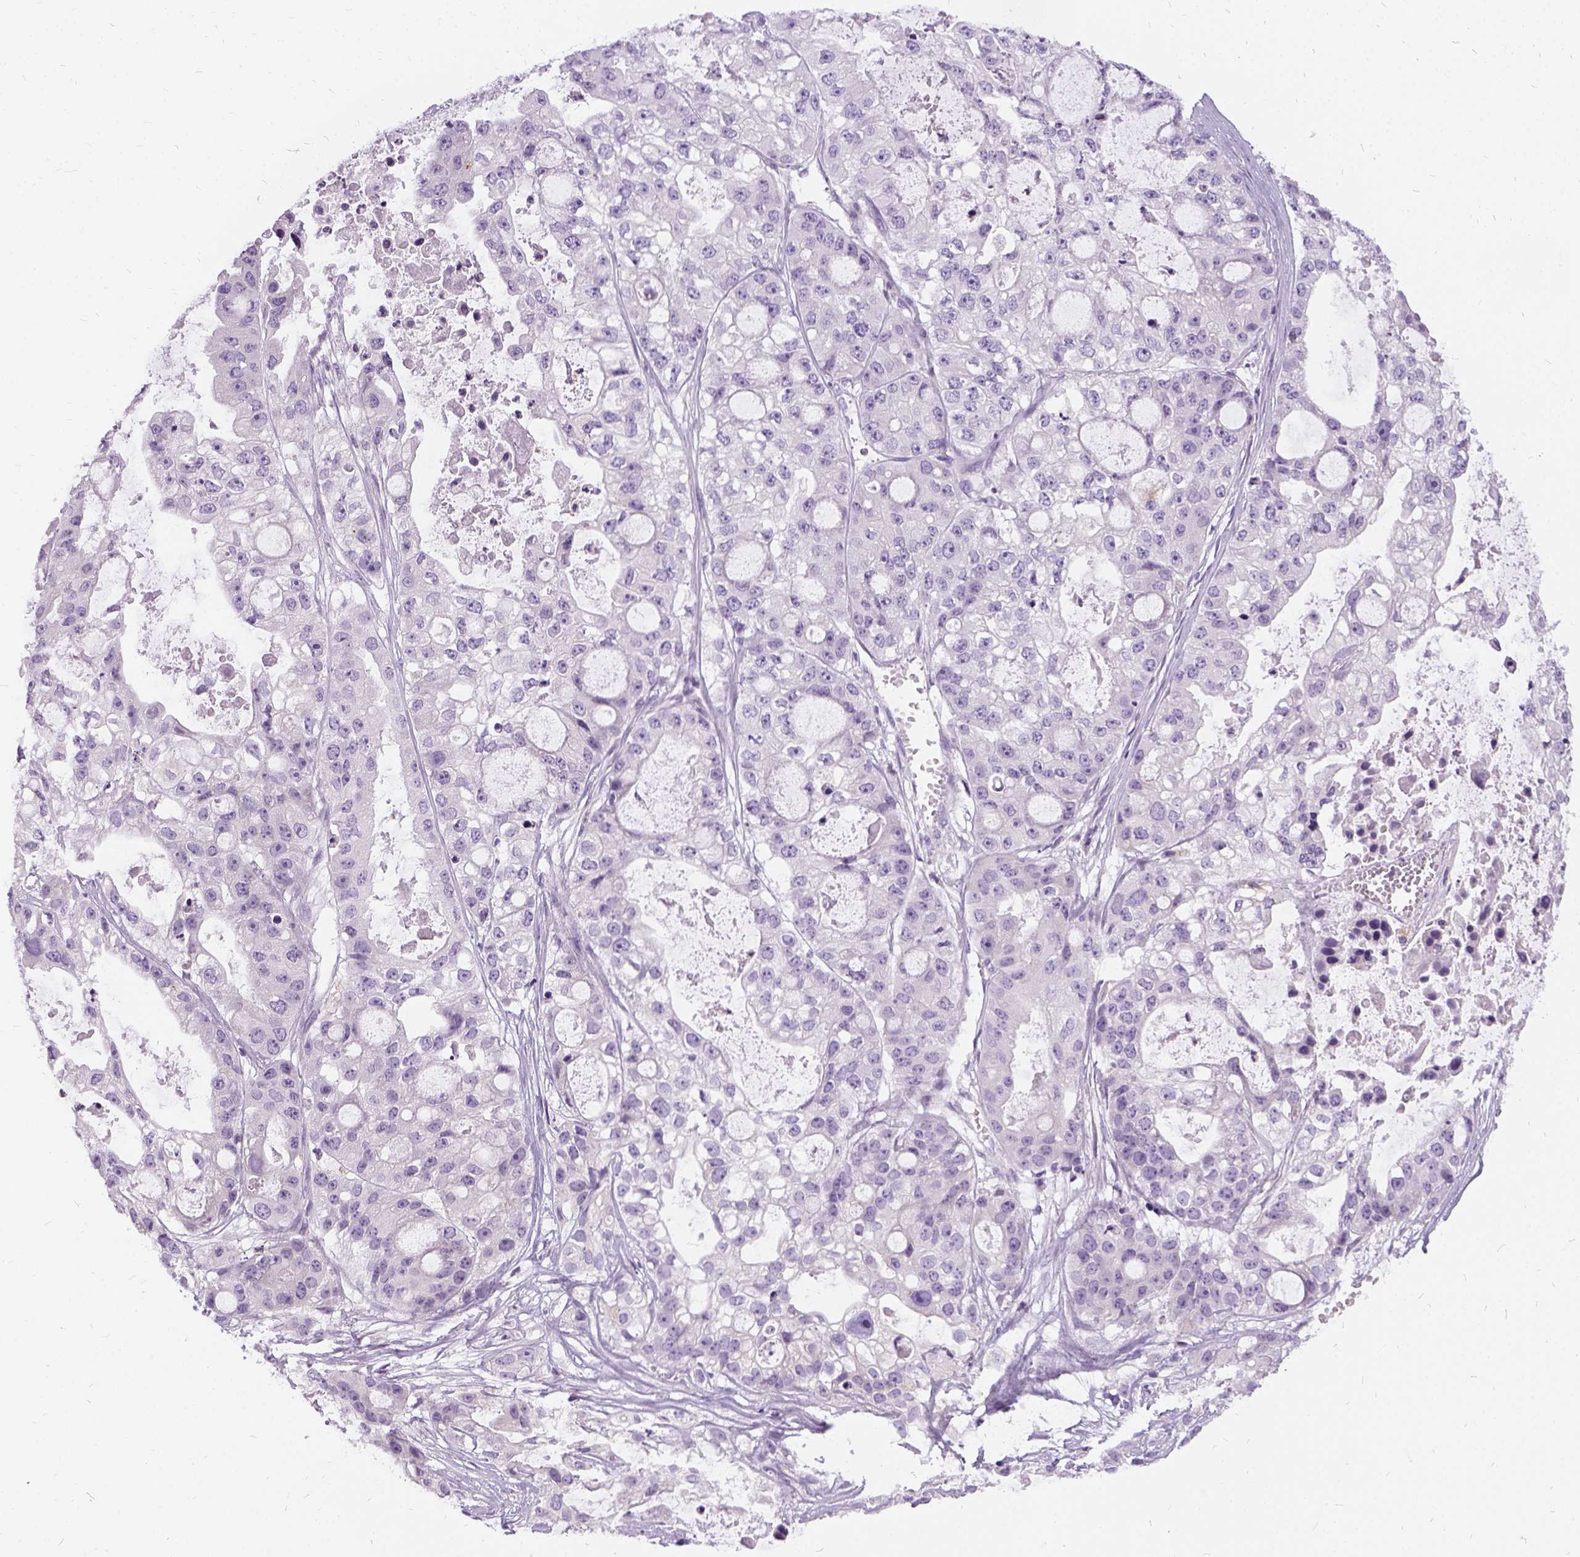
{"staining": {"intensity": "negative", "quantity": "none", "location": "none"}, "tissue": "ovarian cancer", "cell_type": "Tumor cells", "image_type": "cancer", "snomed": [{"axis": "morphology", "description": "Cystadenocarcinoma, serous, NOS"}, {"axis": "topography", "description": "Ovary"}], "caption": "Immunohistochemistry (IHC) of serous cystadenocarcinoma (ovarian) reveals no staining in tumor cells.", "gene": "FDX1", "patient": {"sex": "female", "age": 56}}